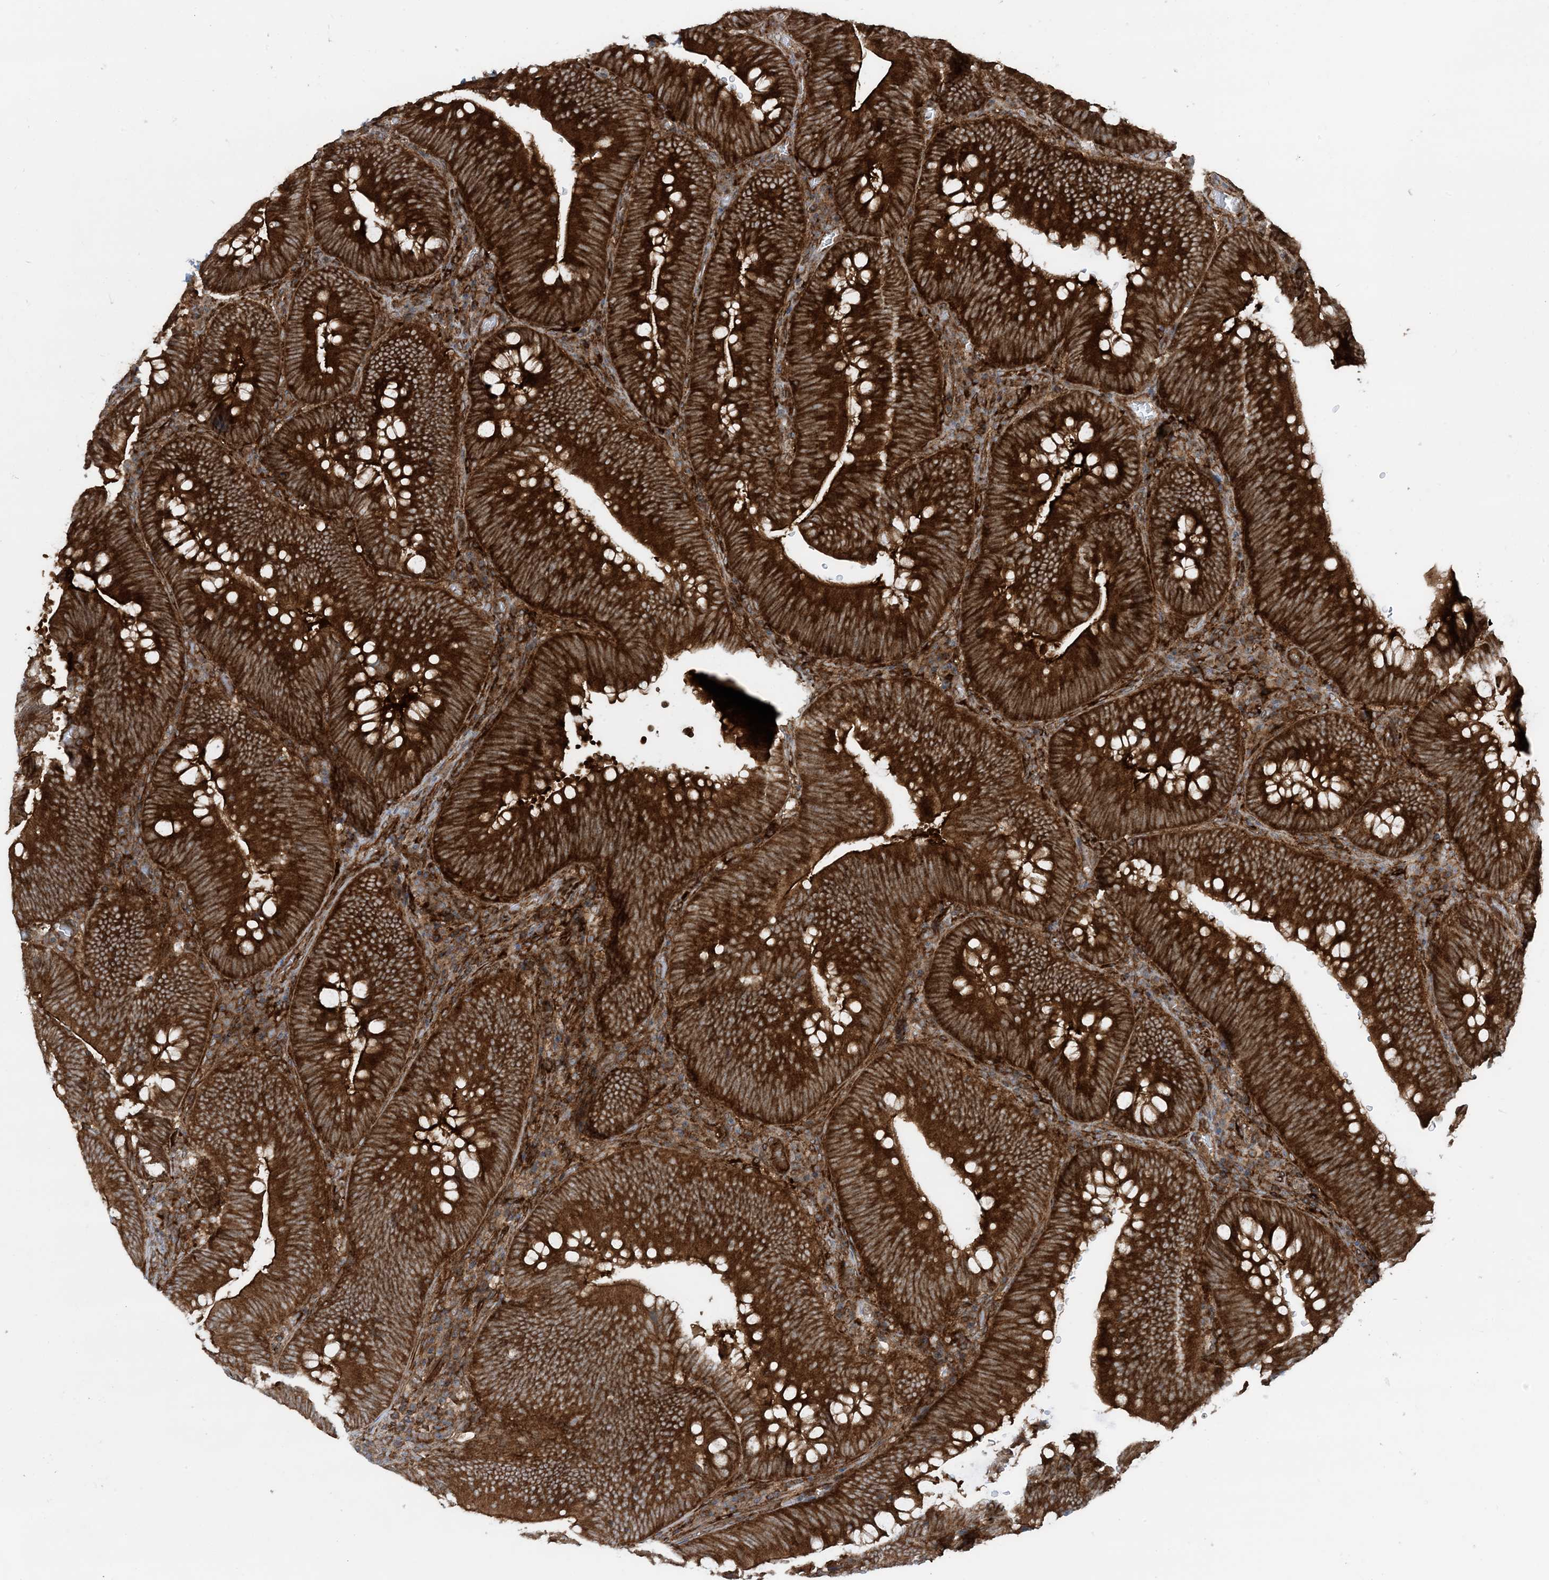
{"staining": {"intensity": "strong", "quantity": ">75%", "location": "cytoplasmic/membranous"}, "tissue": "colorectal cancer", "cell_type": "Tumor cells", "image_type": "cancer", "snomed": [{"axis": "morphology", "description": "Normal tissue, NOS"}, {"axis": "topography", "description": "Colon"}], "caption": "Colorectal cancer was stained to show a protein in brown. There is high levels of strong cytoplasmic/membranous staining in approximately >75% of tumor cells.", "gene": "STAM2", "patient": {"sex": "female", "age": 82}}